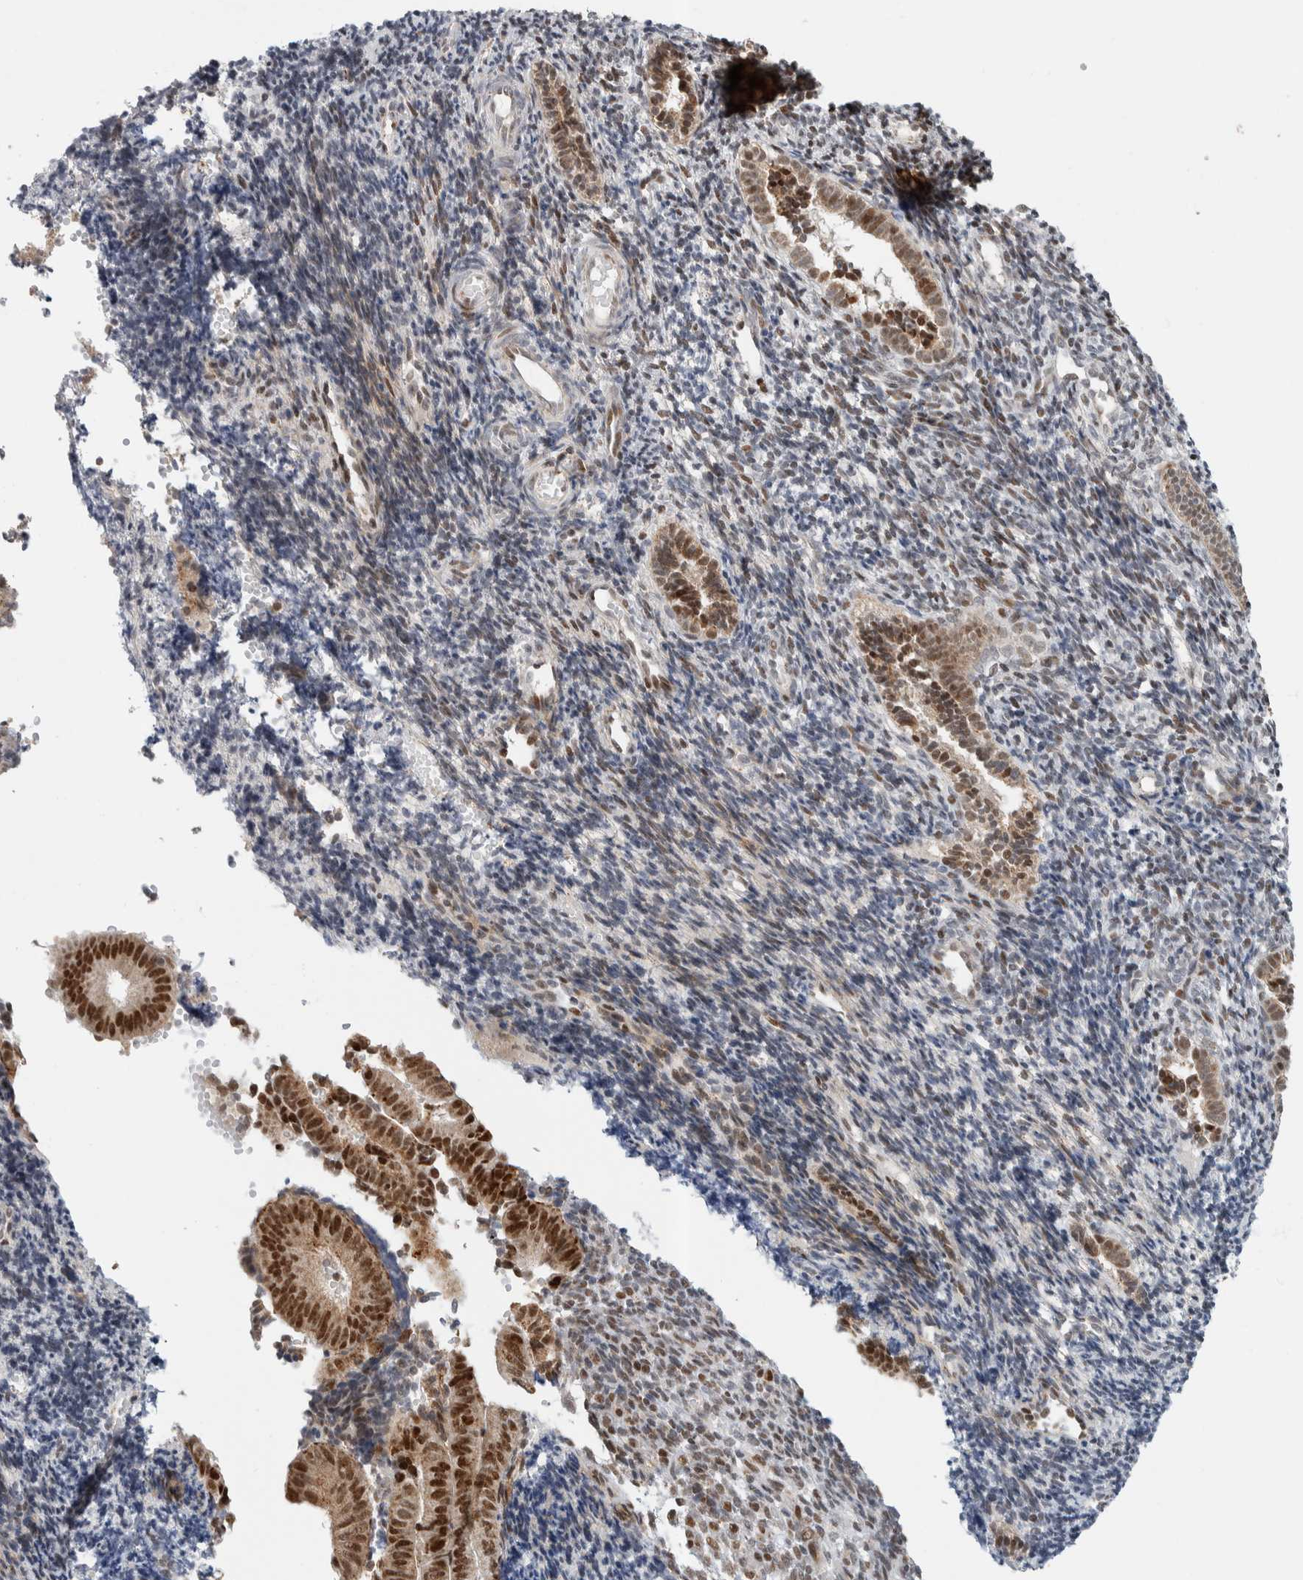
{"staining": {"intensity": "moderate", "quantity": "25%-75%", "location": "nuclear"}, "tissue": "endometrium", "cell_type": "Cells in endometrial stroma", "image_type": "normal", "snomed": [{"axis": "morphology", "description": "Normal tissue, NOS"}, {"axis": "topography", "description": "Uterus"}, {"axis": "topography", "description": "Endometrium"}], "caption": "DAB immunohistochemical staining of normal human endometrium demonstrates moderate nuclear protein staining in approximately 25%-75% of cells in endometrial stroma.", "gene": "TSPAN32", "patient": {"sex": "female", "age": 33}}